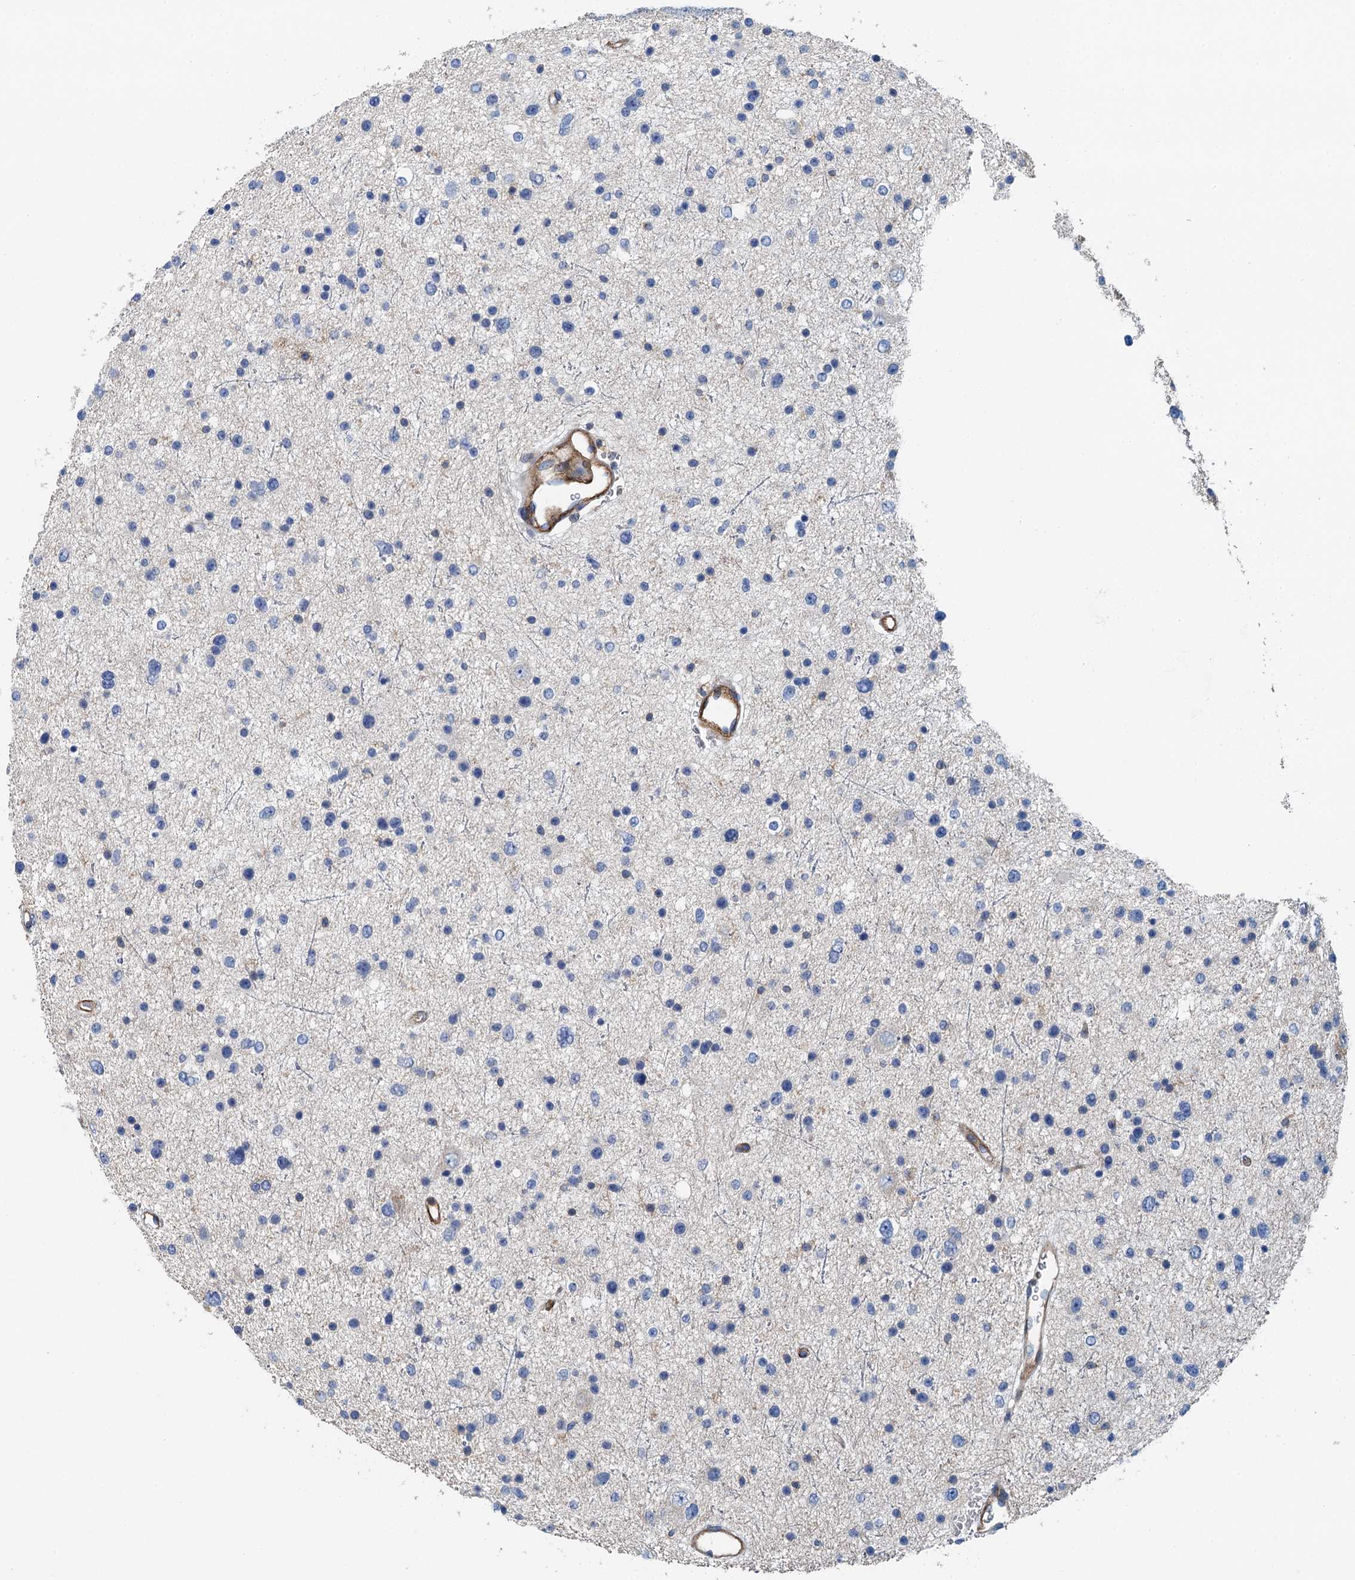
{"staining": {"intensity": "negative", "quantity": "none", "location": "none"}, "tissue": "glioma", "cell_type": "Tumor cells", "image_type": "cancer", "snomed": [{"axis": "morphology", "description": "Glioma, malignant, Low grade"}, {"axis": "topography", "description": "Brain"}], "caption": "DAB immunohistochemical staining of glioma reveals no significant positivity in tumor cells.", "gene": "PPP1R14D", "patient": {"sex": "female", "age": 37}}